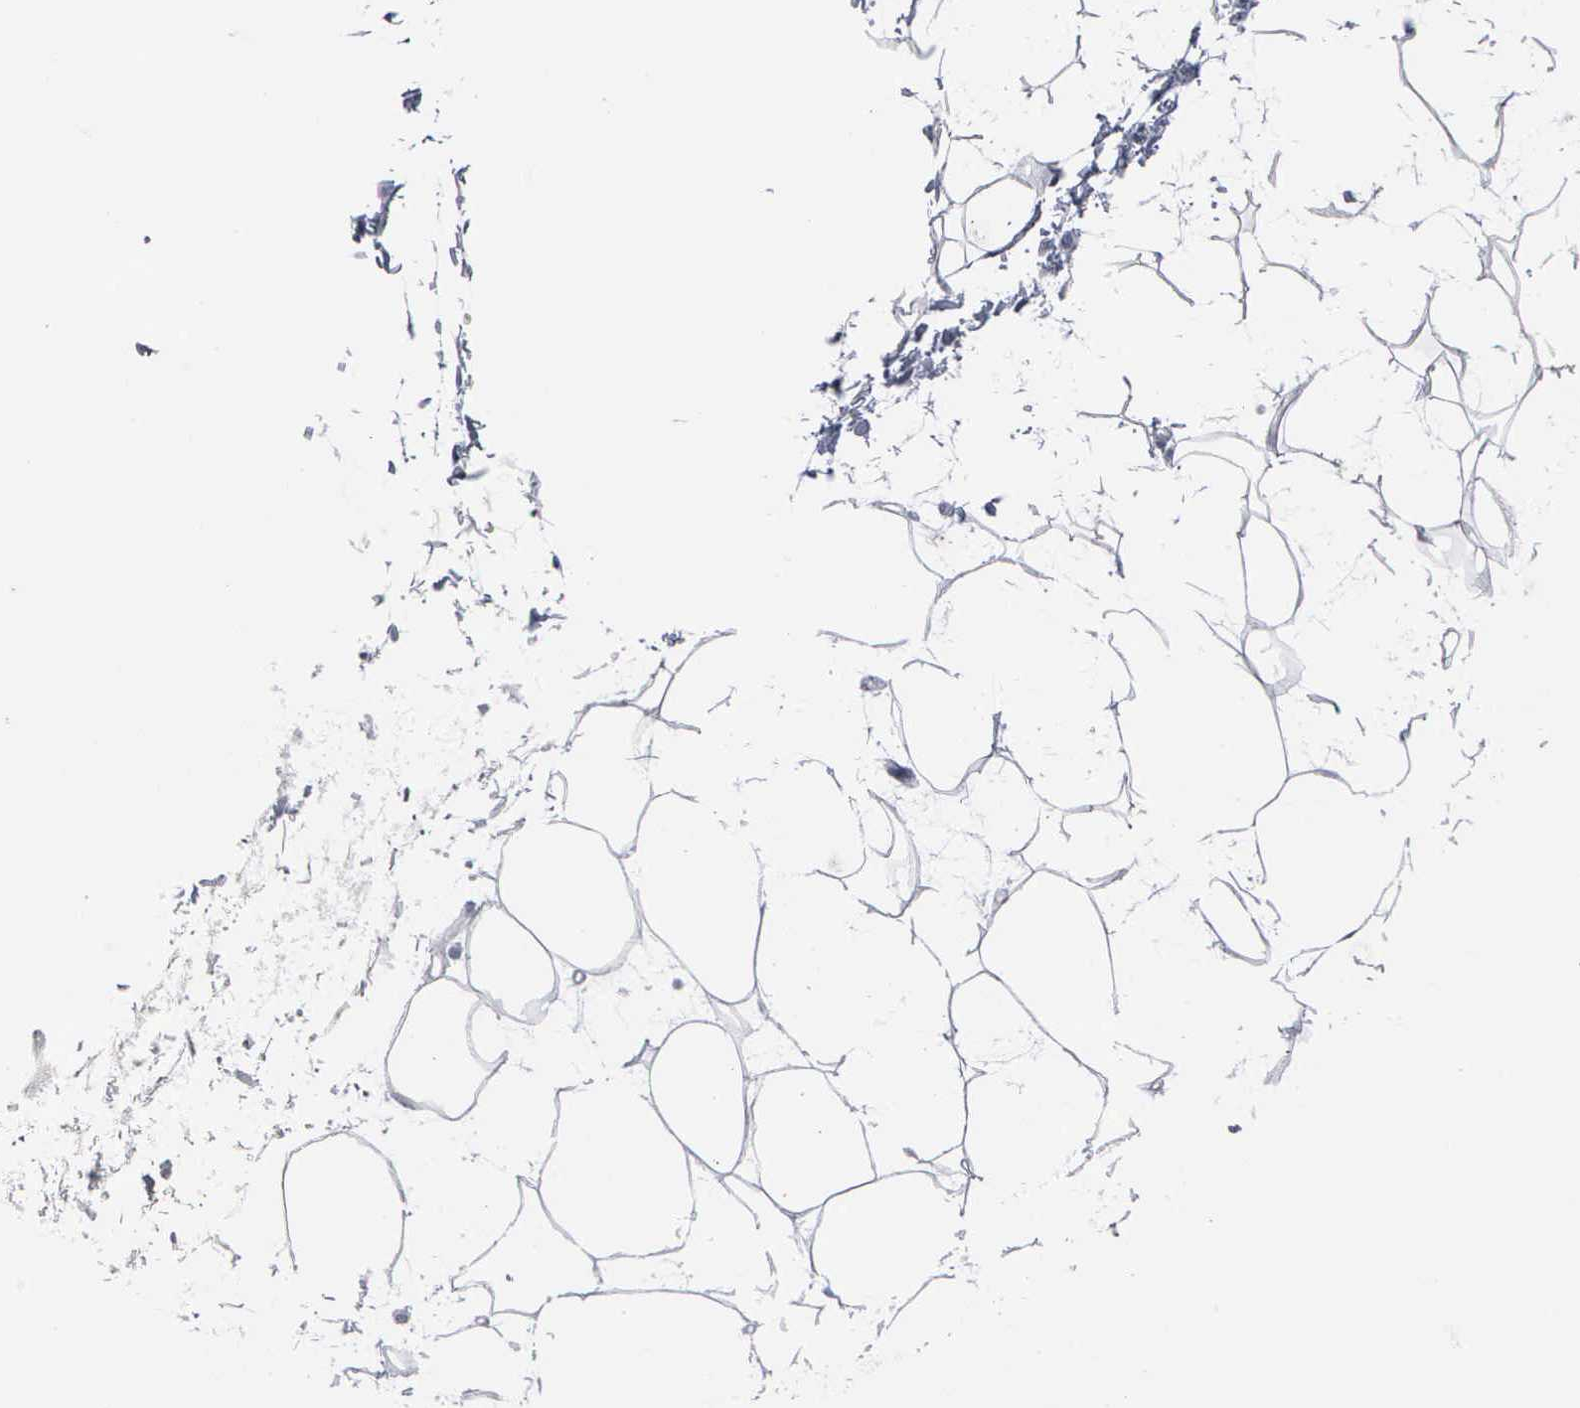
{"staining": {"intensity": "negative", "quantity": "none", "location": "none"}, "tissue": "adipose tissue", "cell_type": "Adipocytes", "image_type": "normal", "snomed": [{"axis": "morphology", "description": "Normal tissue, NOS"}, {"axis": "topography", "description": "Breast"}], "caption": "Immunohistochemistry micrograph of normal adipose tissue: adipose tissue stained with DAB demonstrates no significant protein staining in adipocytes.", "gene": "CCNB1", "patient": {"sex": "female", "age": 45}}